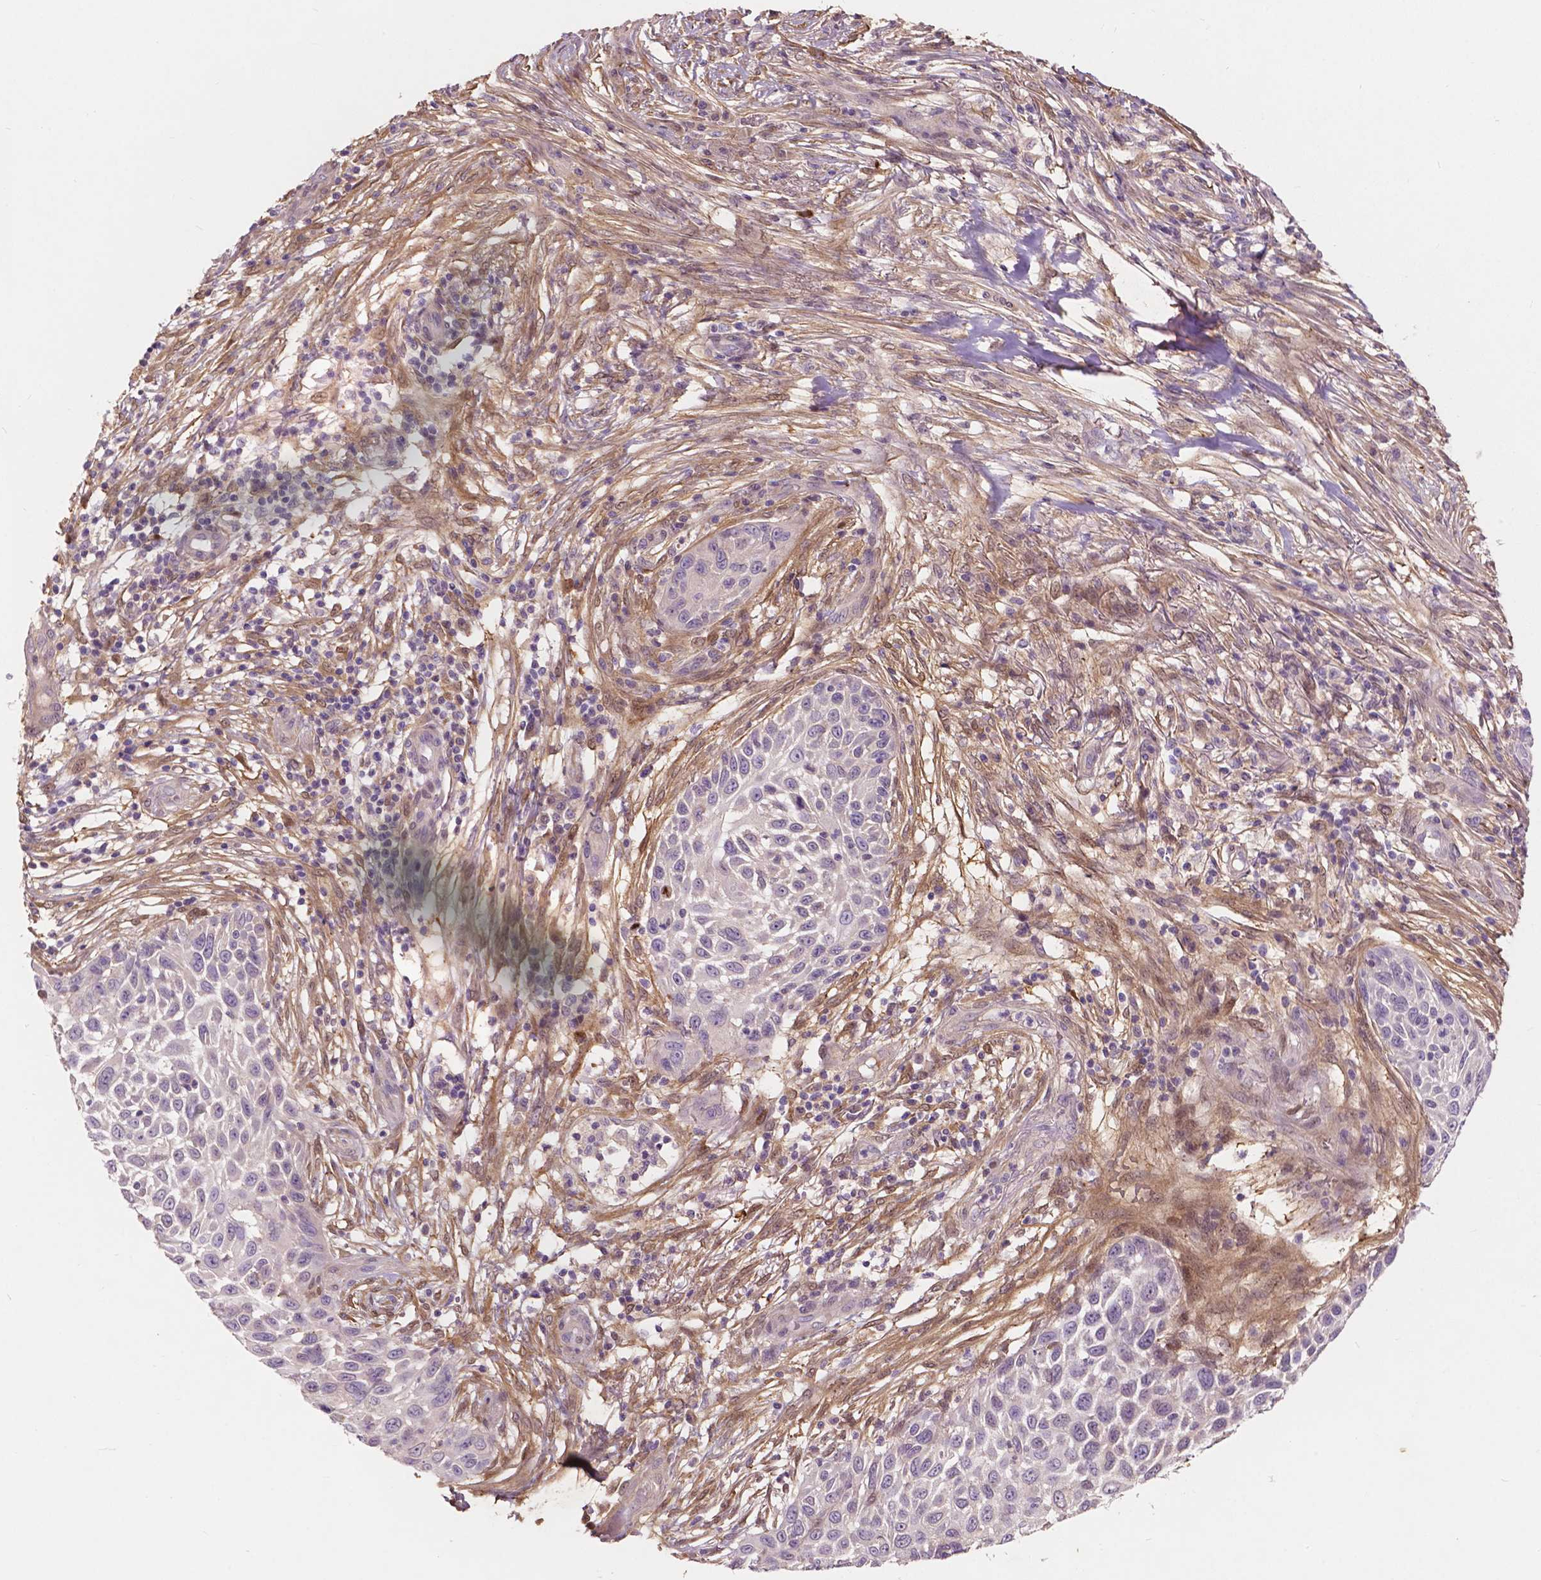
{"staining": {"intensity": "negative", "quantity": "none", "location": "none"}, "tissue": "skin cancer", "cell_type": "Tumor cells", "image_type": "cancer", "snomed": [{"axis": "morphology", "description": "Squamous cell carcinoma, NOS"}, {"axis": "topography", "description": "Skin"}], "caption": "There is no significant positivity in tumor cells of squamous cell carcinoma (skin). (Immunohistochemistry, brightfield microscopy, high magnification).", "gene": "GPR37", "patient": {"sex": "male", "age": 92}}